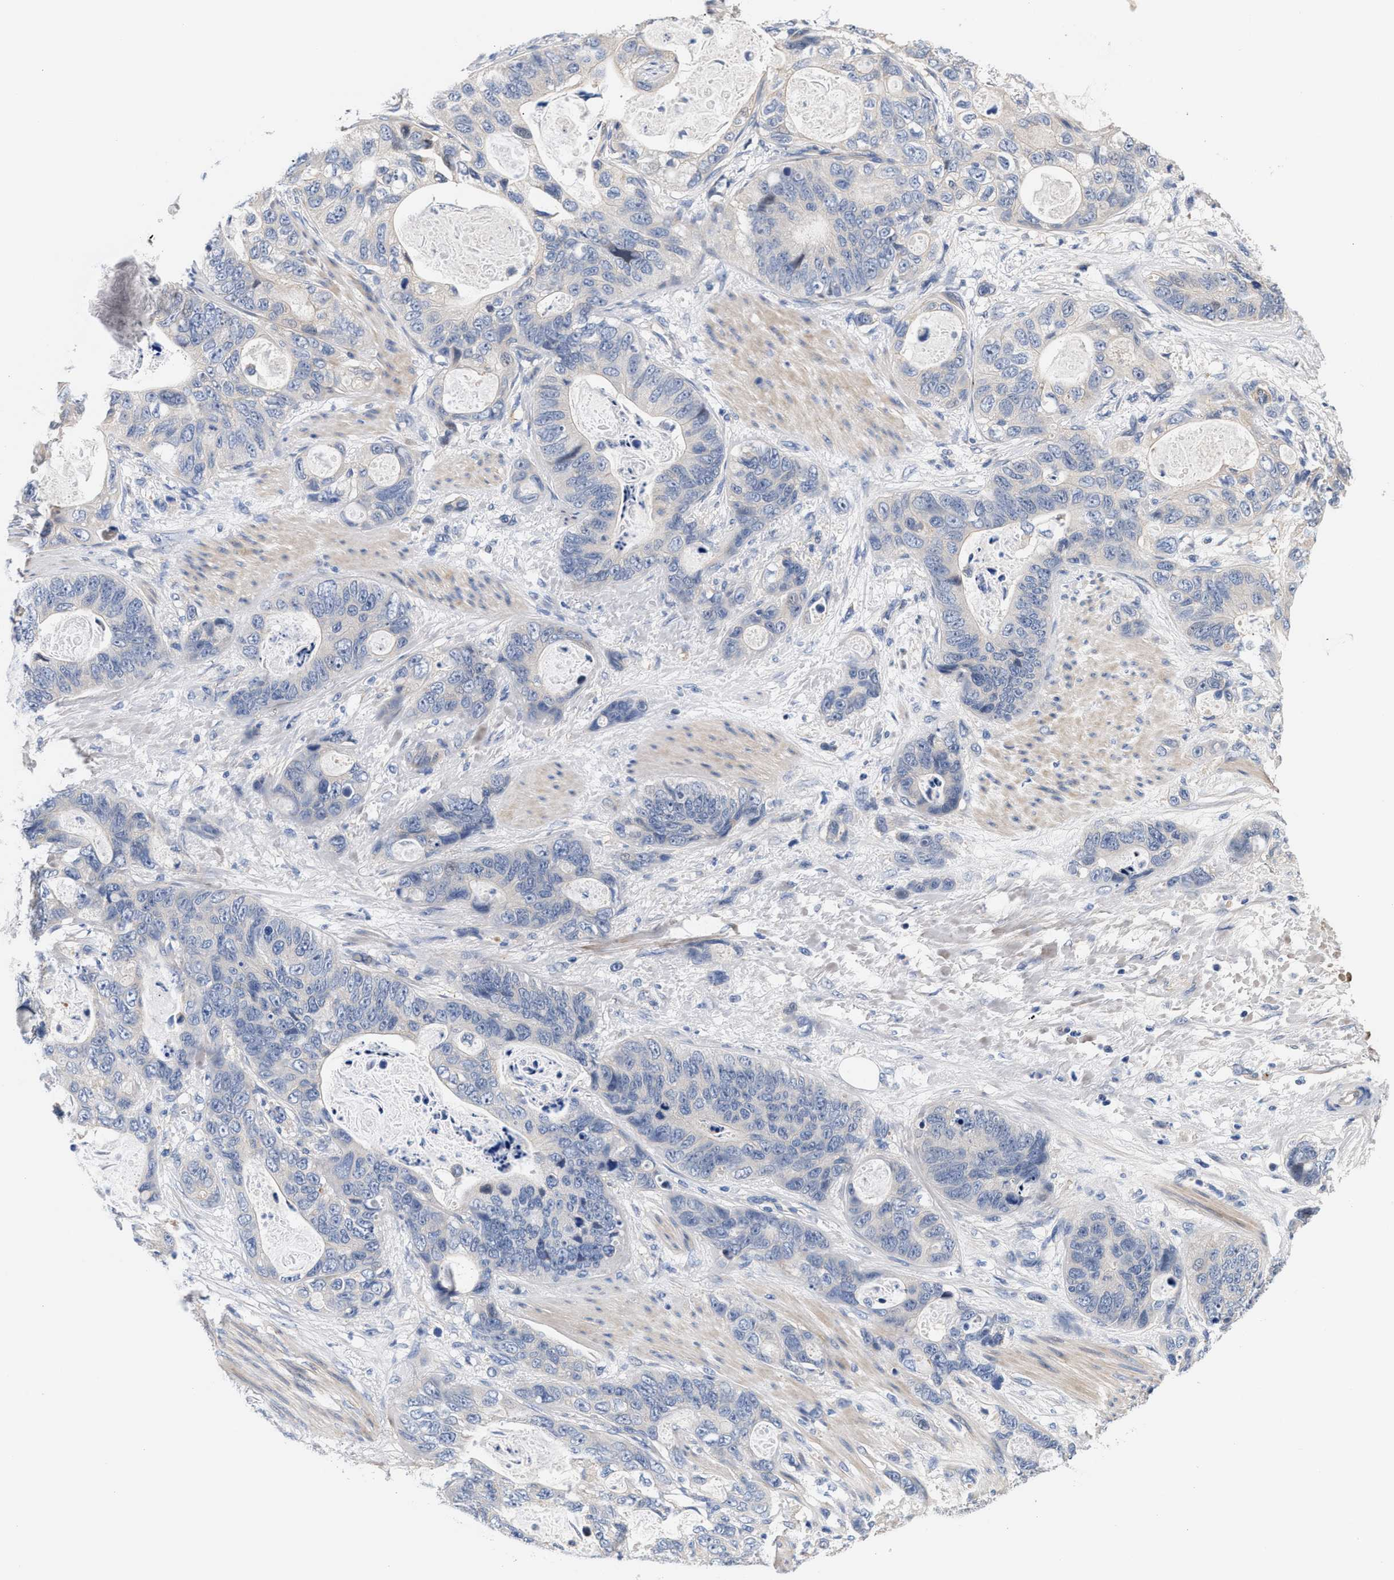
{"staining": {"intensity": "negative", "quantity": "none", "location": "none"}, "tissue": "stomach cancer", "cell_type": "Tumor cells", "image_type": "cancer", "snomed": [{"axis": "morphology", "description": "Normal tissue, NOS"}, {"axis": "morphology", "description": "Adenocarcinoma, NOS"}, {"axis": "topography", "description": "Stomach"}], "caption": "Immunohistochemical staining of human stomach adenocarcinoma exhibits no significant expression in tumor cells. The staining was performed using DAB to visualize the protein expression in brown, while the nuclei were stained in blue with hematoxylin (Magnification: 20x).", "gene": "ACTL7B", "patient": {"sex": "female", "age": 89}}